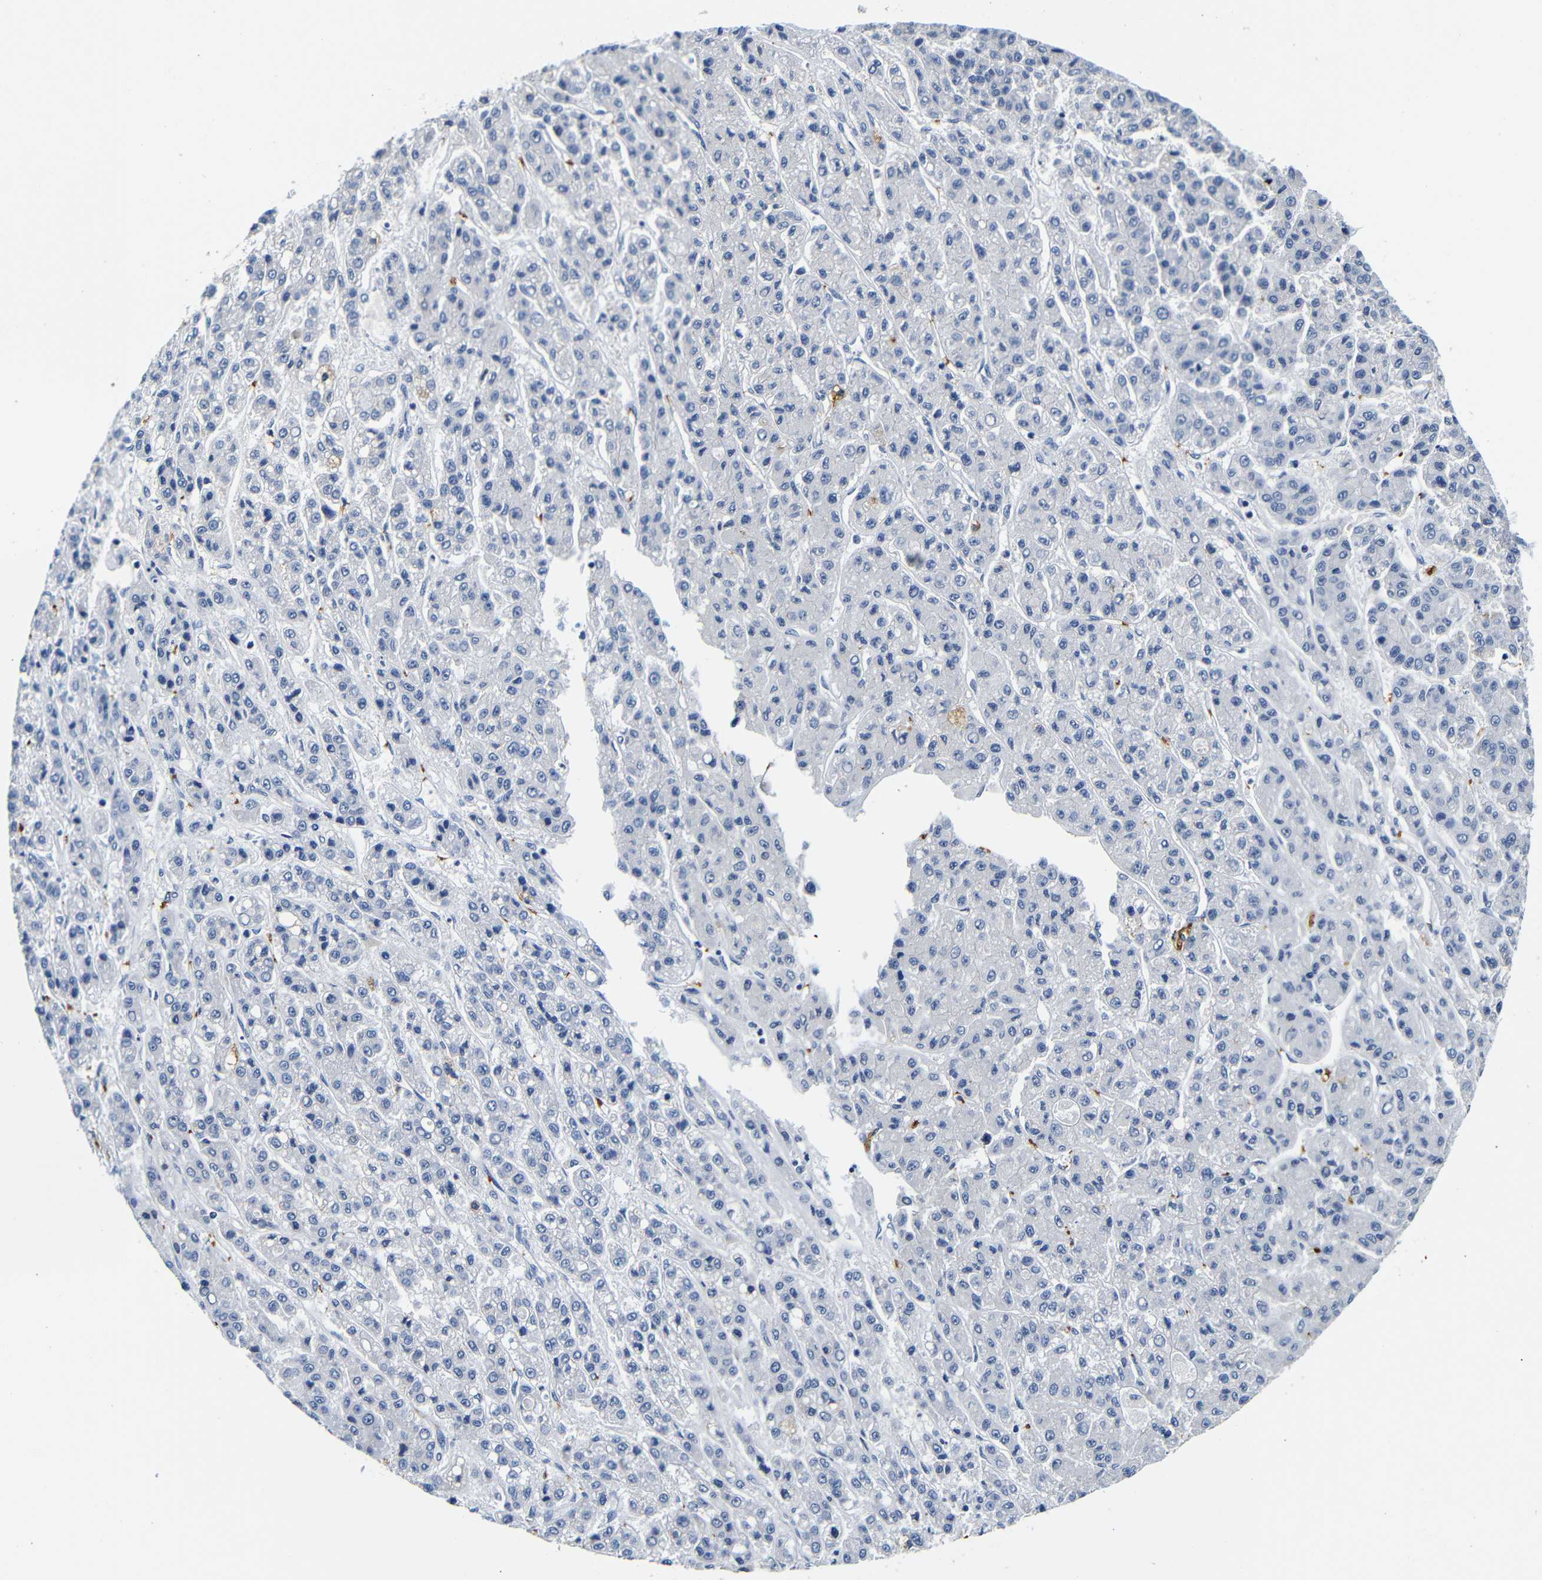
{"staining": {"intensity": "negative", "quantity": "none", "location": "none"}, "tissue": "liver cancer", "cell_type": "Tumor cells", "image_type": "cancer", "snomed": [{"axis": "morphology", "description": "Carcinoma, Hepatocellular, NOS"}, {"axis": "topography", "description": "Liver"}], "caption": "Immunohistochemistry (IHC) image of human liver cancer (hepatocellular carcinoma) stained for a protein (brown), which reveals no positivity in tumor cells.", "gene": "GP1BA", "patient": {"sex": "male", "age": 70}}